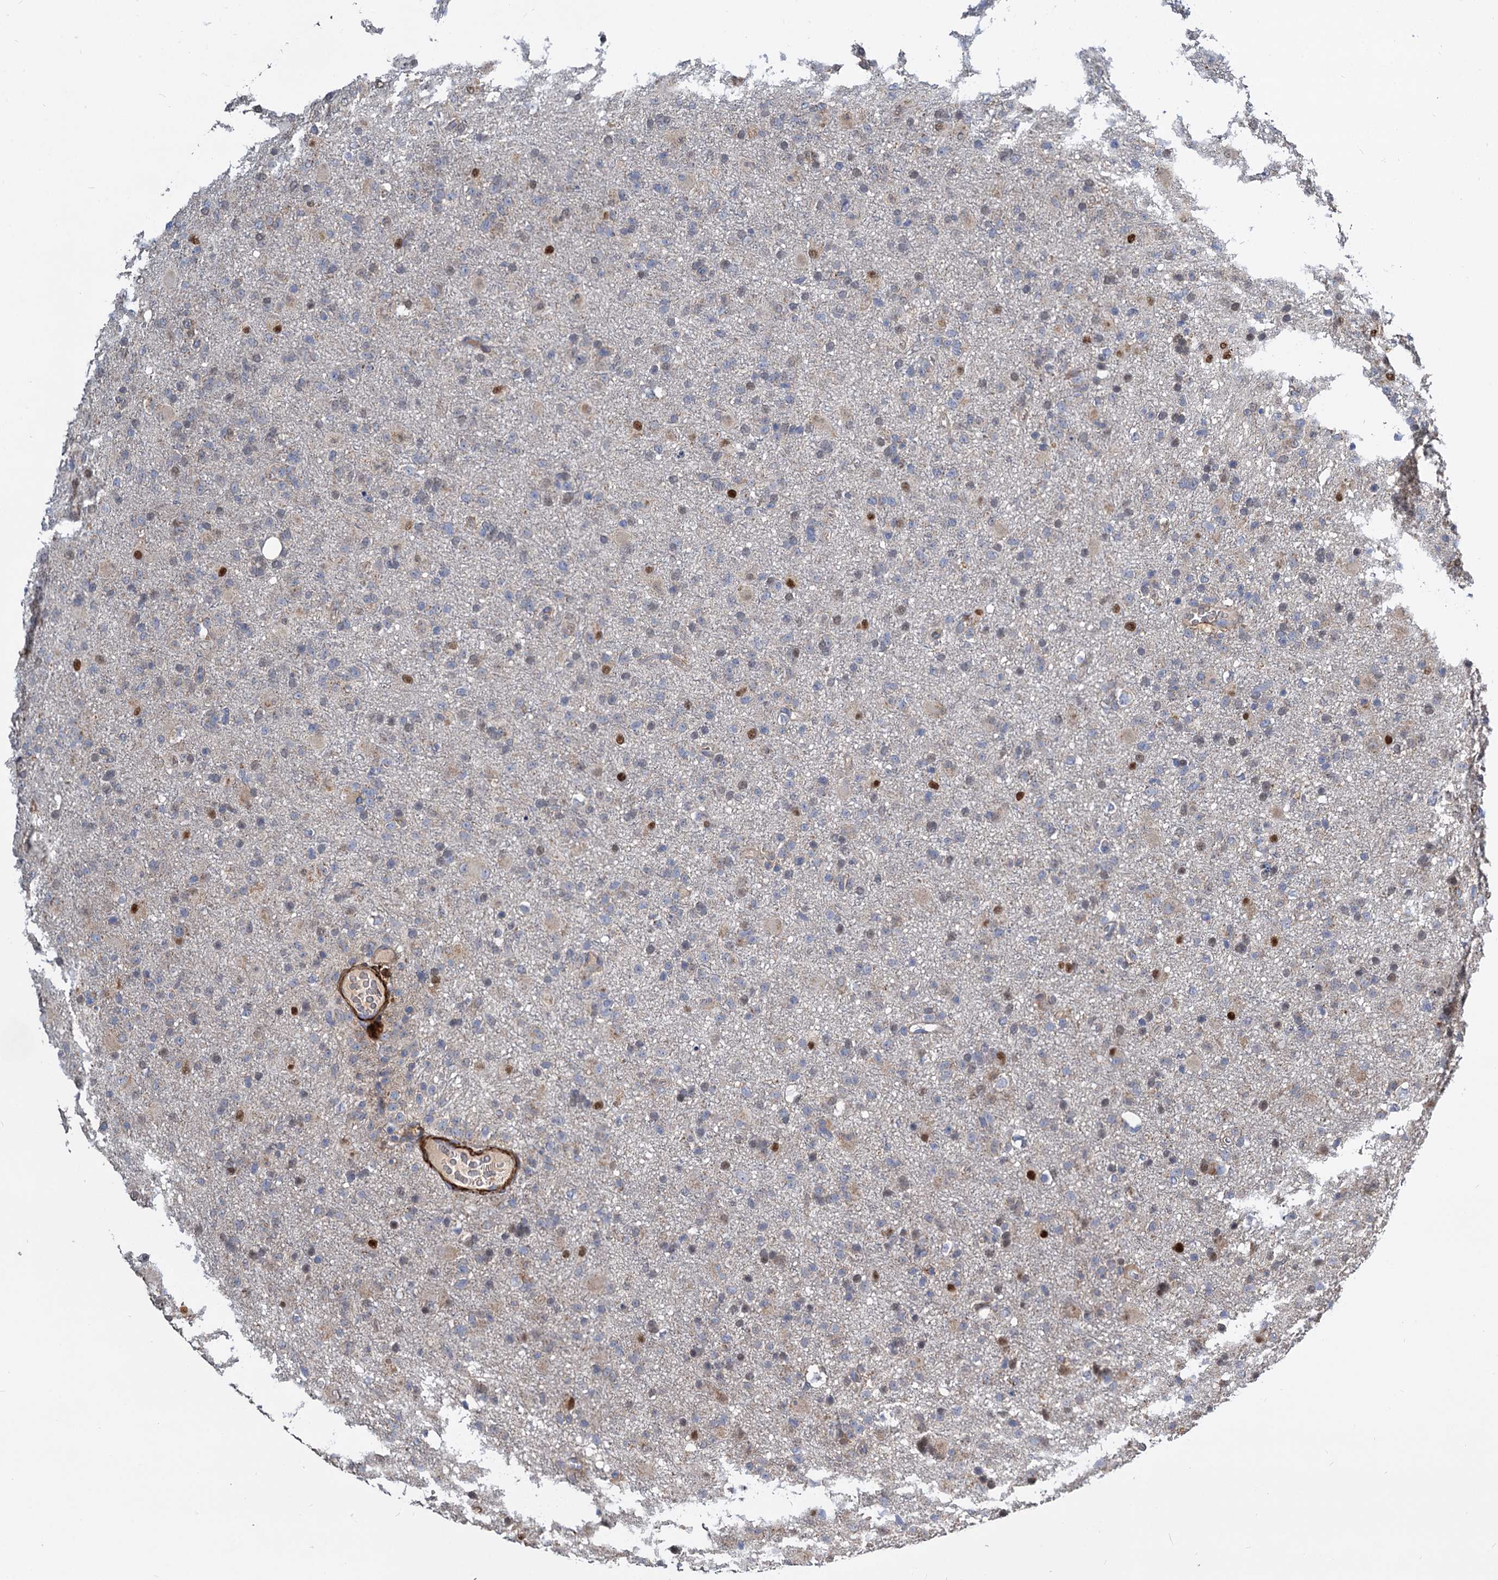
{"staining": {"intensity": "moderate", "quantity": "<25%", "location": "nuclear"}, "tissue": "glioma", "cell_type": "Tumor cells", "image_type": "cancer", "snomed": [{"axis": "morphology", "description": "Glioma, malignant, Low grade"}, {"axis": "topography", "description": "Brain"}], "caption": "Immunohistochemical staining of human low-grade glioma (malignant) shows low levels of moderate nuclear expression in approximately <25% of tumor cells.", "gene": "ALKBH7", "patient": {"sex": "male", "age": 65}}